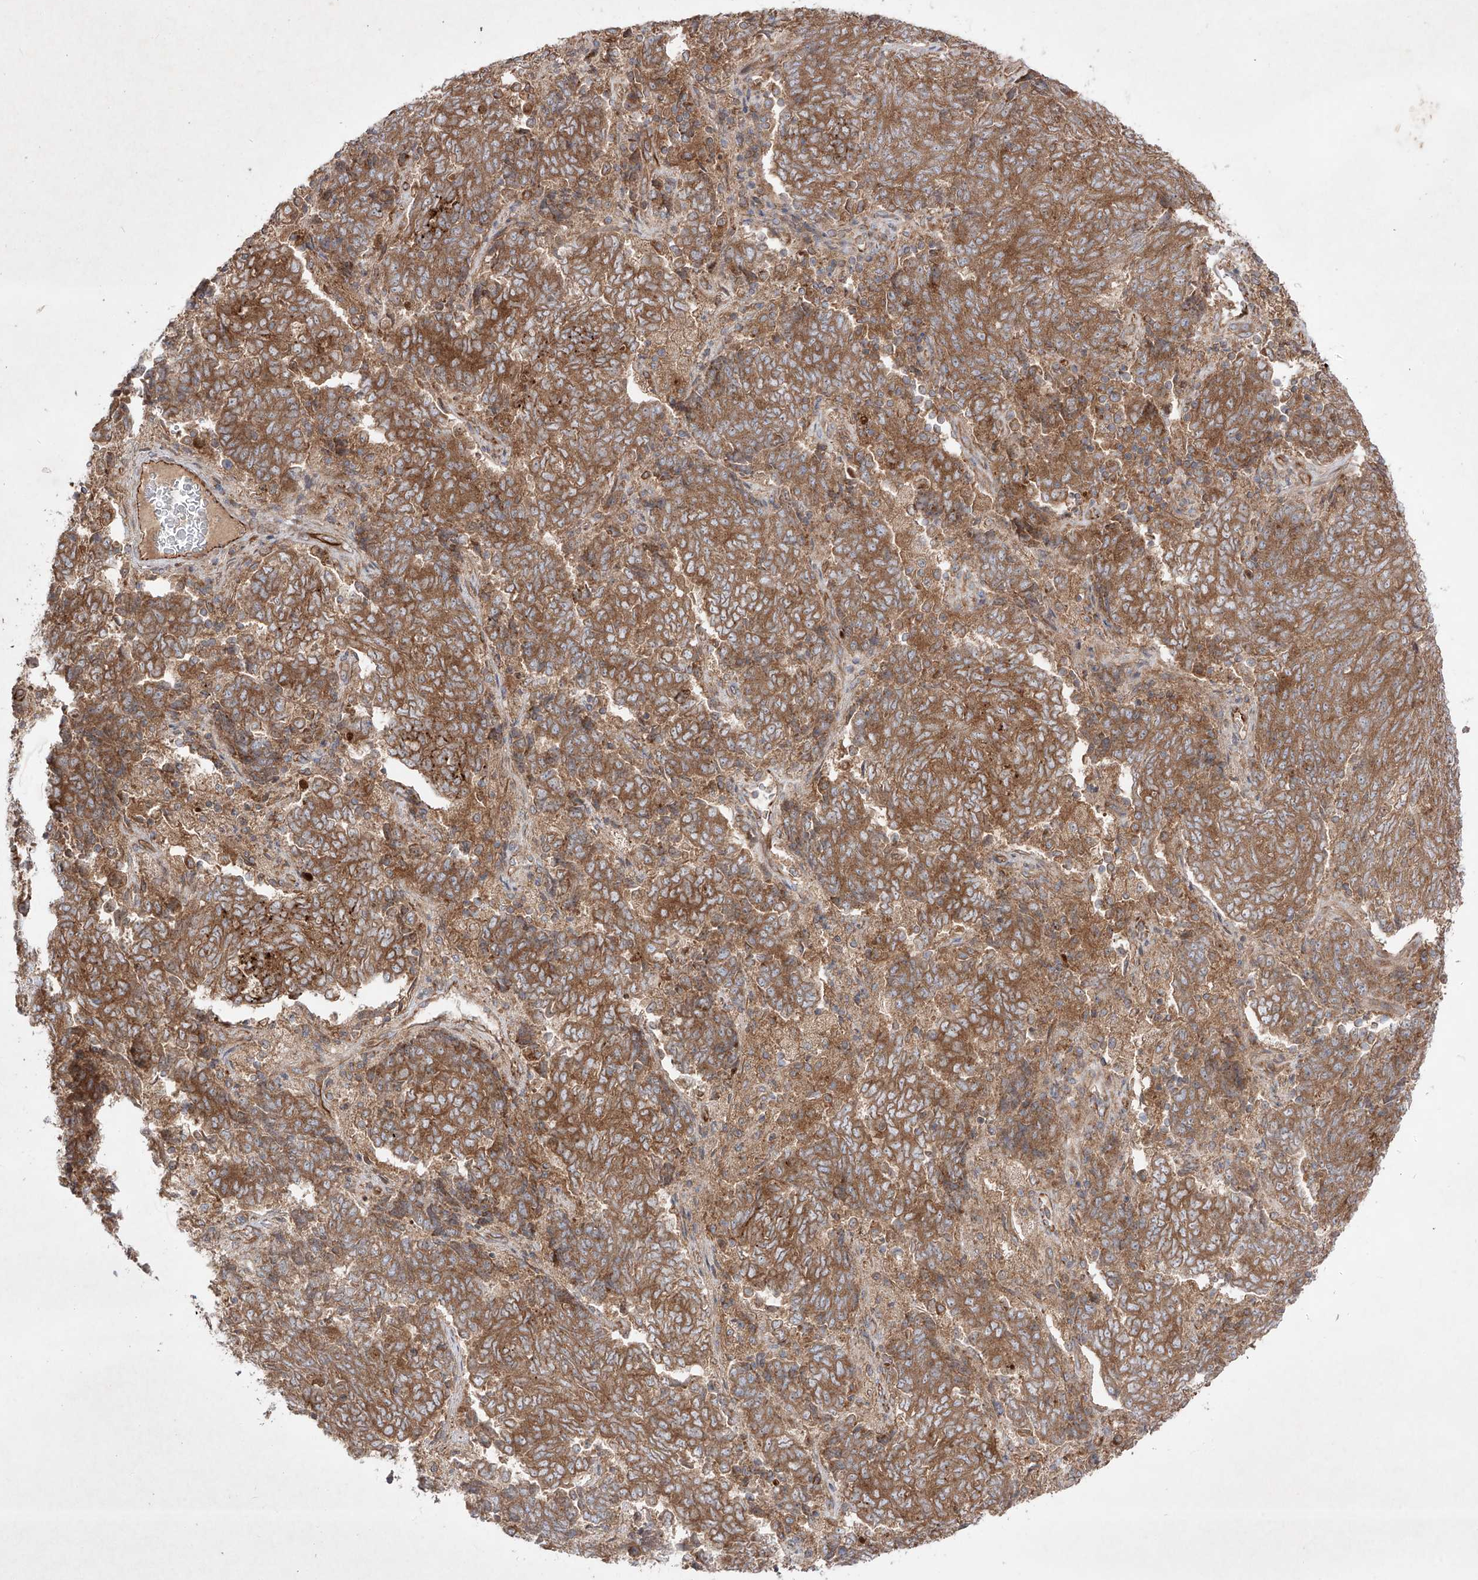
{"staining": {"intensity": "moderate", "quantity": ">75%", "location": "cytoplasmic/membranous"}, "tissue": "endometrial cancer", "cell_type": "Tumor cells", "image_type": "cancer", "snomed": [{"axis": "morphology", "description": "Adenocarcinoma, NOS"}, {"axis": "topography", "description": "Endometrium"}], "caption": "About >75% of tumor cells in human endometrial adenocarcinoma reveal moderate cytoplasmic/membranous protein staining as visualized by brown immunohistochemical staining.", "gene": "YKT6", "patient": {"sex": "female", "age": 80}}